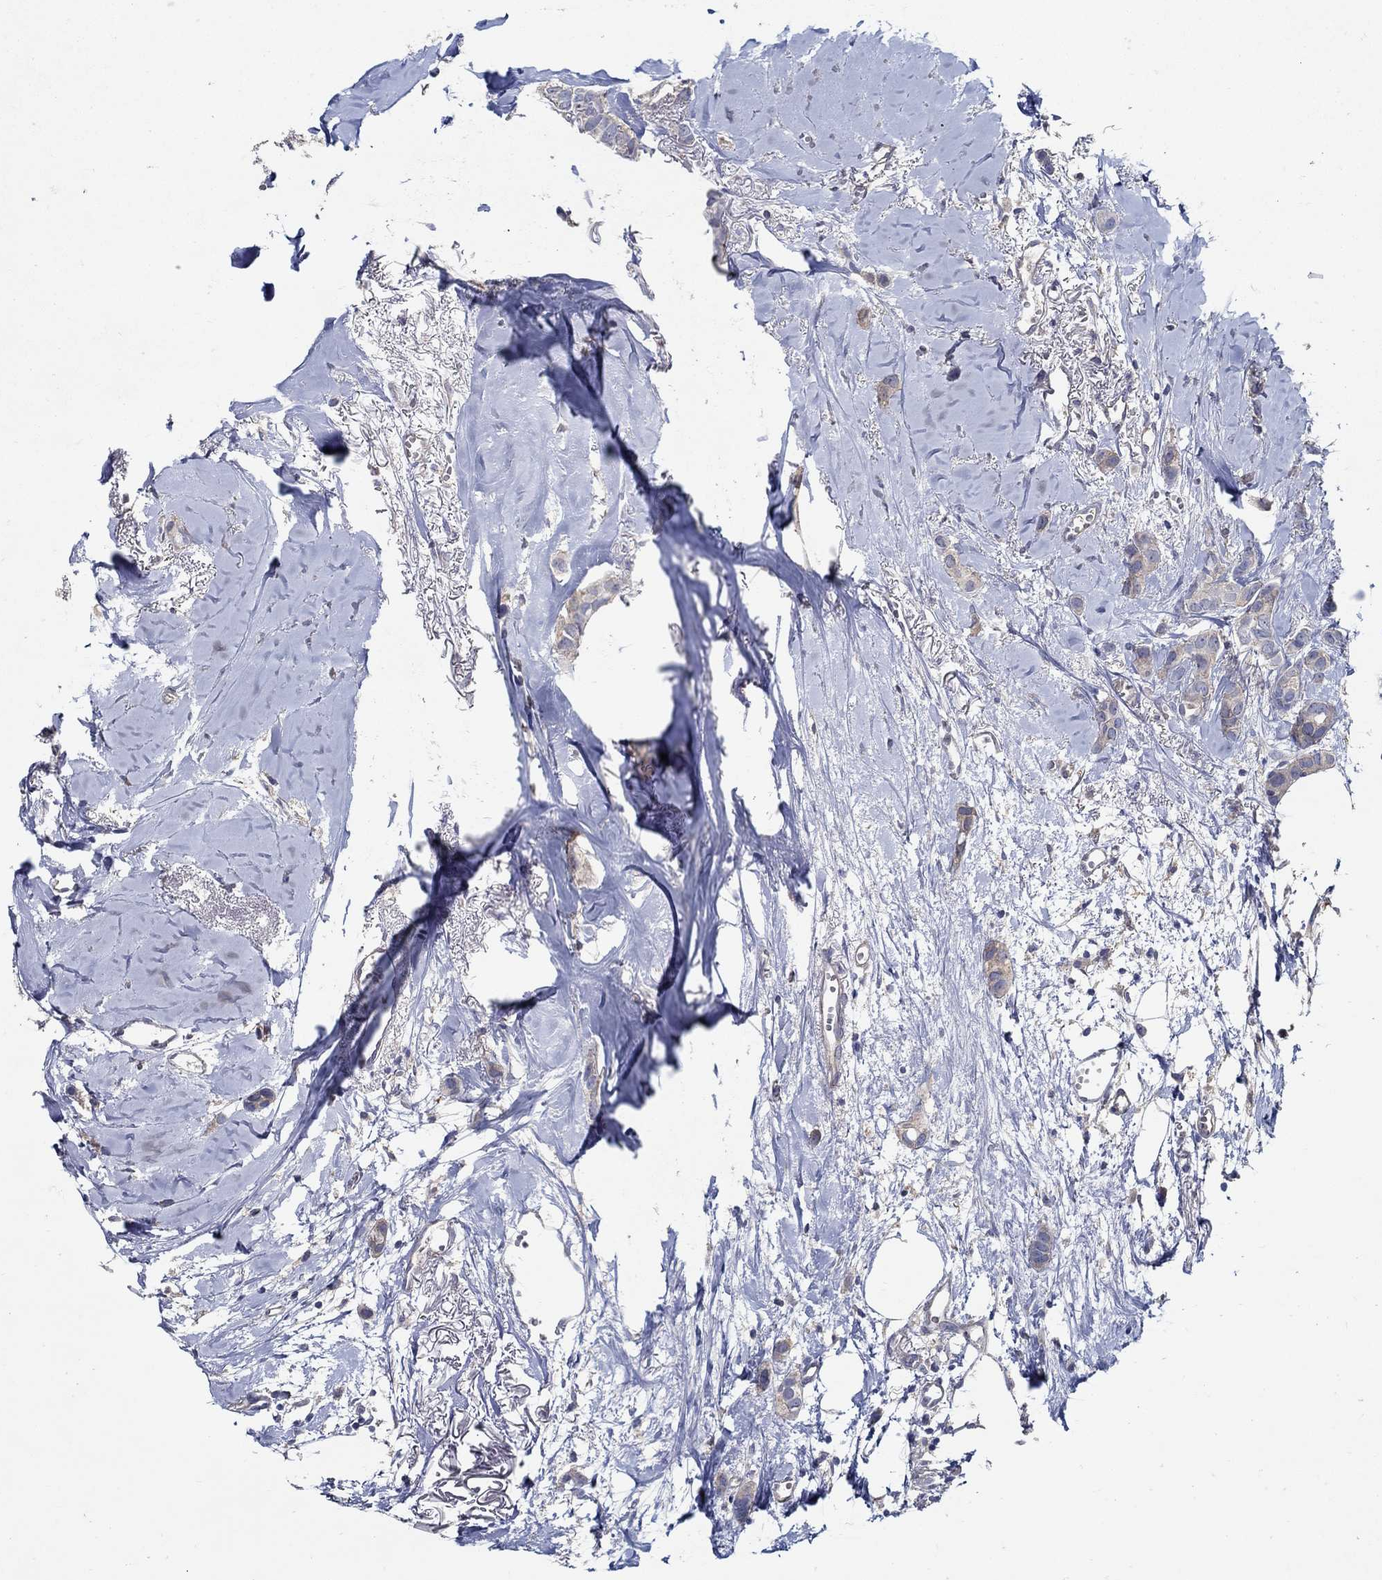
{"staining": {"intensity": "negative", "quantity": "none", "location": "none"}, "tissue": "breast cancer", "cell_type": "Tumor cells", "image_type": "cancer", "snomed": [{"axis": "morphology", "description": "Duct carcinoma"}, {"axis": "topography", "description": "Breast"}], "caption": "Tumor cells are negative for brown protein staining in invasive ductal carcinoma (breast). (DAB immunohistochemistry (IHC), high magnification).", "gene": "MTHFR", "patient": {"sex": "female", "age": 85}}